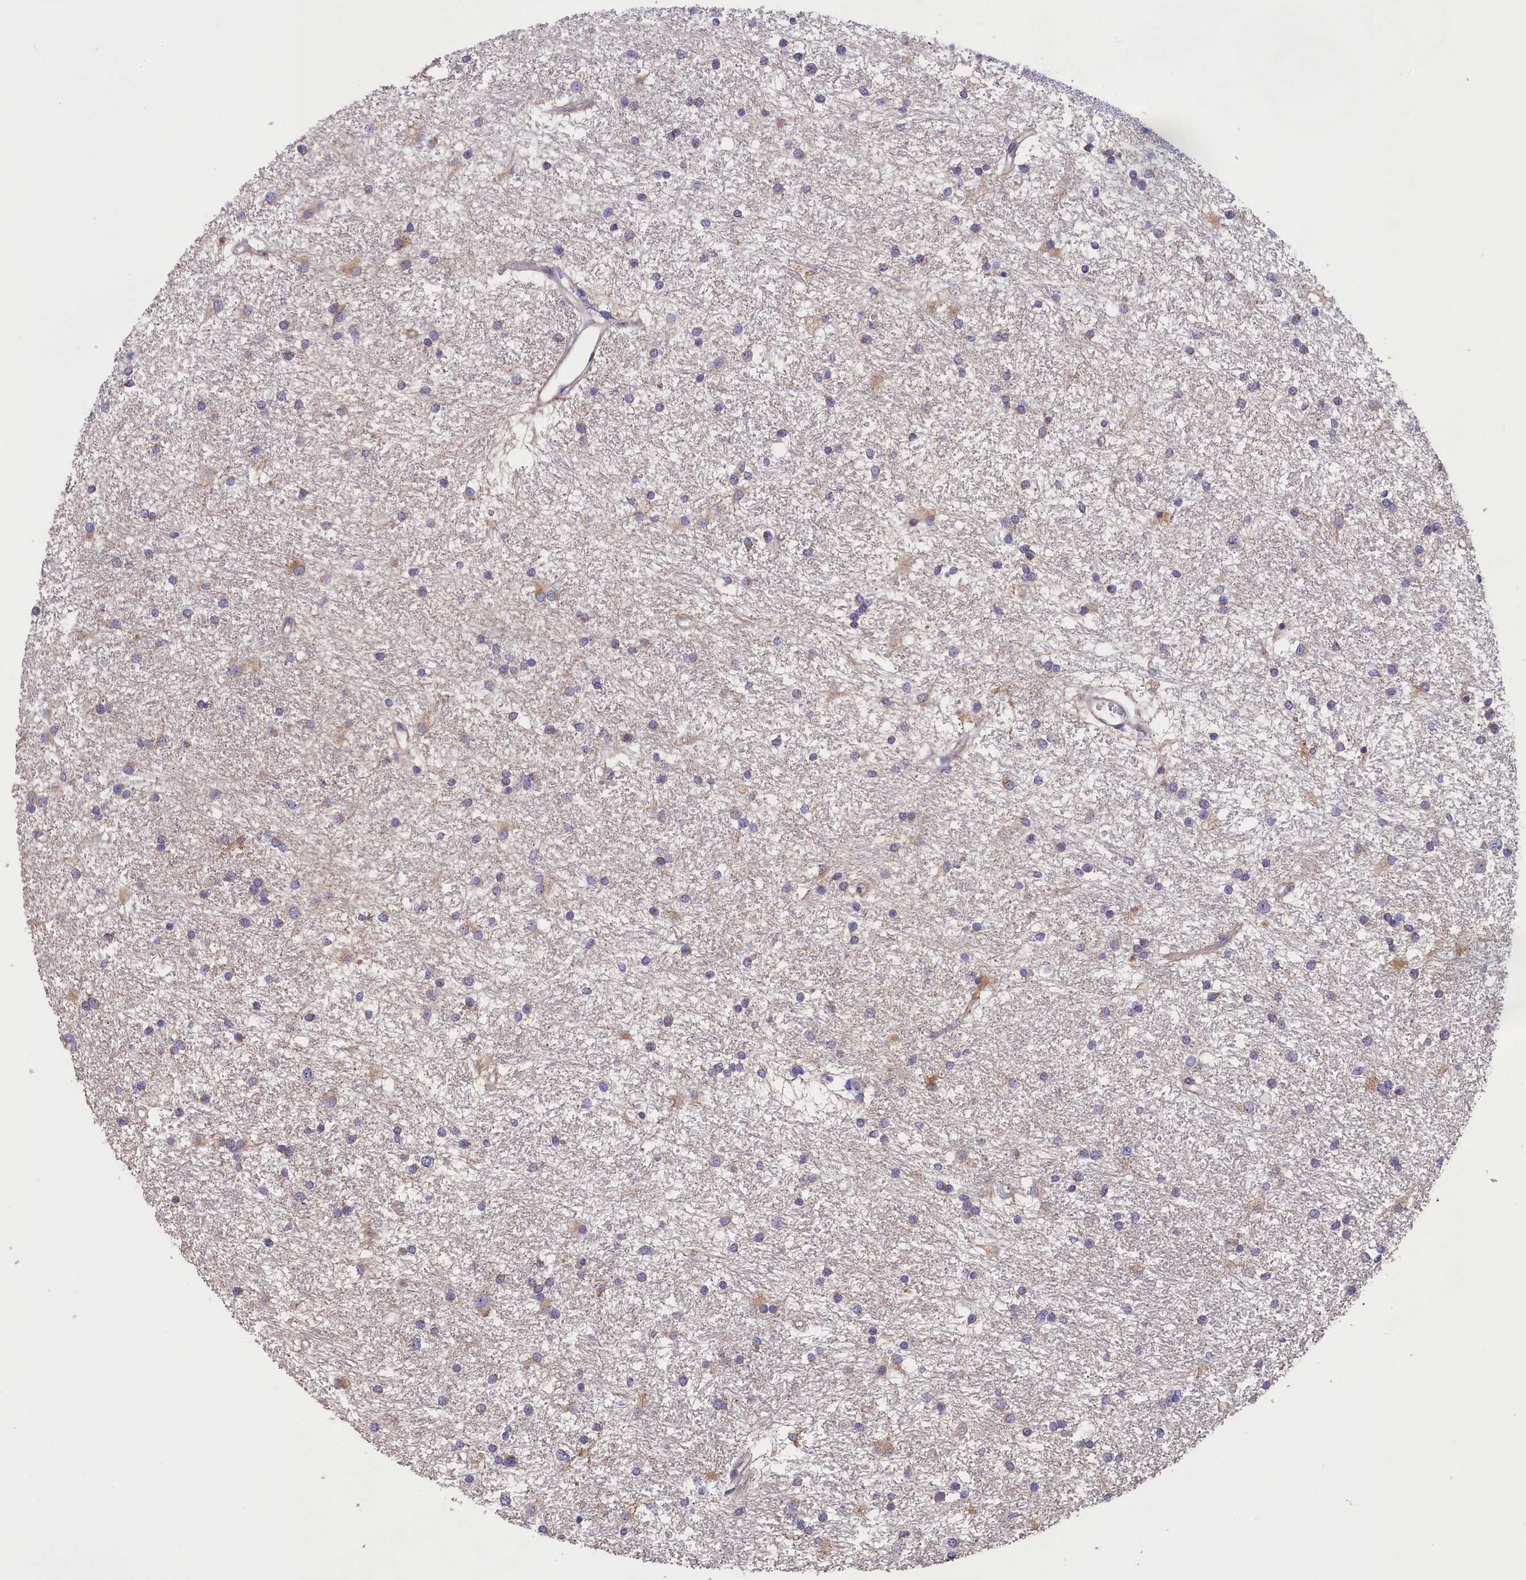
{"staining": {"intensity": "moderate", "quantity": "<25%", "location": "cytoplasmic/membranous"}, "tissue": "glioma", "cell_type": "Tumor cells", "image_type": "cancer", "snomed": [{"axis": "morphology", "description": "Glioma, malignant, High grade"}, {"axis": "topography", "description": "Brain"}], "caption": "High-power microscopy captured an IHC histopathology image of malignant high-grade glioma, revealing moderate cytoplasmic/membranous positivity in about <25% of tumor cells.", "gene": "CYP2U1", "patient": {"sex": "male", "age": 77}}